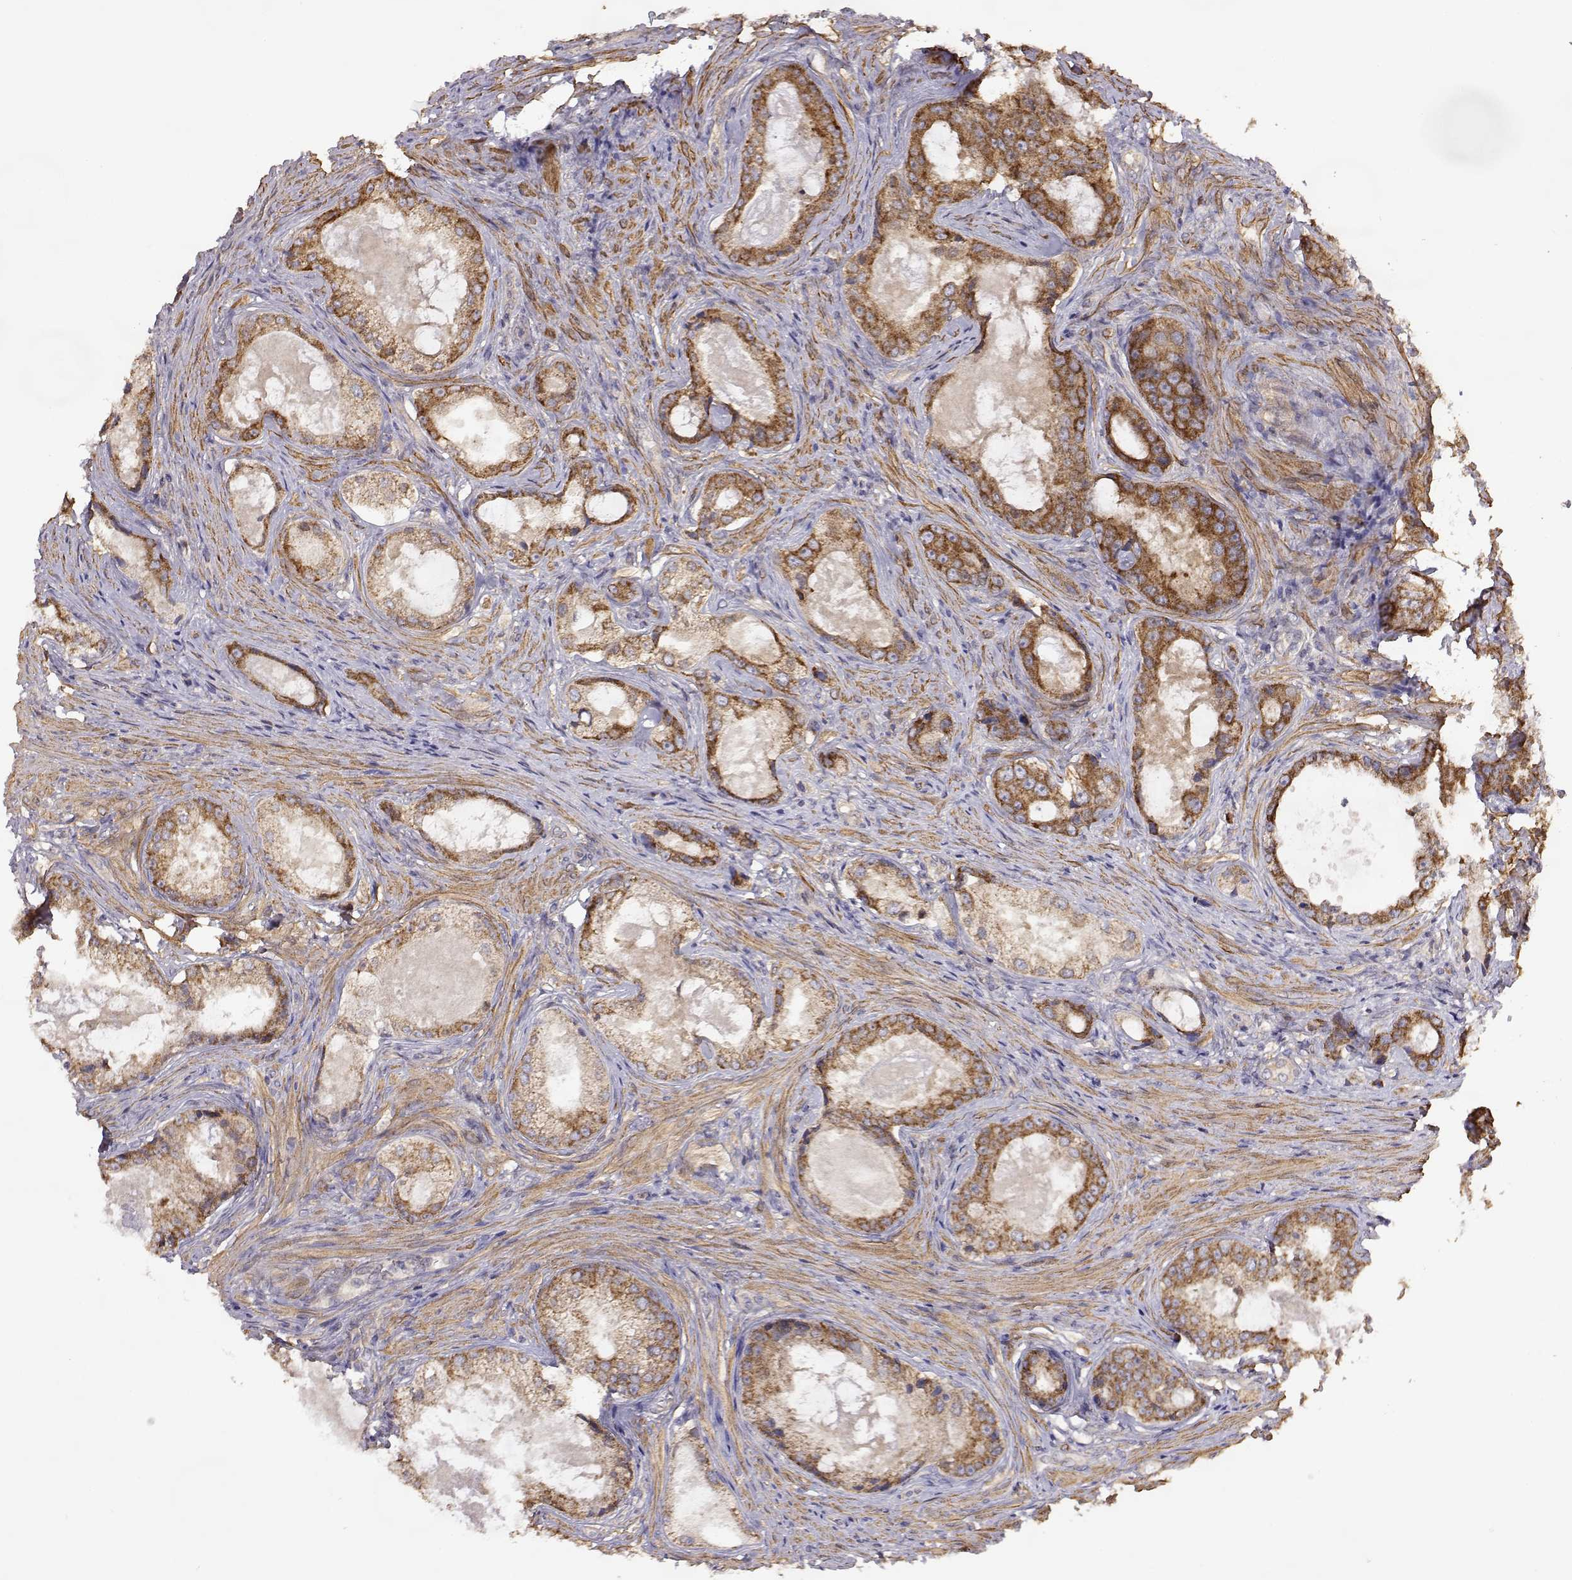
{"staining": {"intensity": "strong", "quantity": ">75%", "location": "cytoplasmic/membranous"}, "tissue": "prostate cancer", "cell_type": "Tumor cells", "image_type": "cancer", "snomed": [{"axis": "morphology", "description": "Adenocarcinoma, Low grade"}, {"axis": "topography", "description": "Prostate"}], "caption": "The image exhibits staining of prostate cancer, revealing strong cytoplasmic/membranous protein staining (brown color) within tumor cells. Nuclei are stained in blue.", "gene": "PAIP1", "patient": {"sex": "male", "age": 68}}